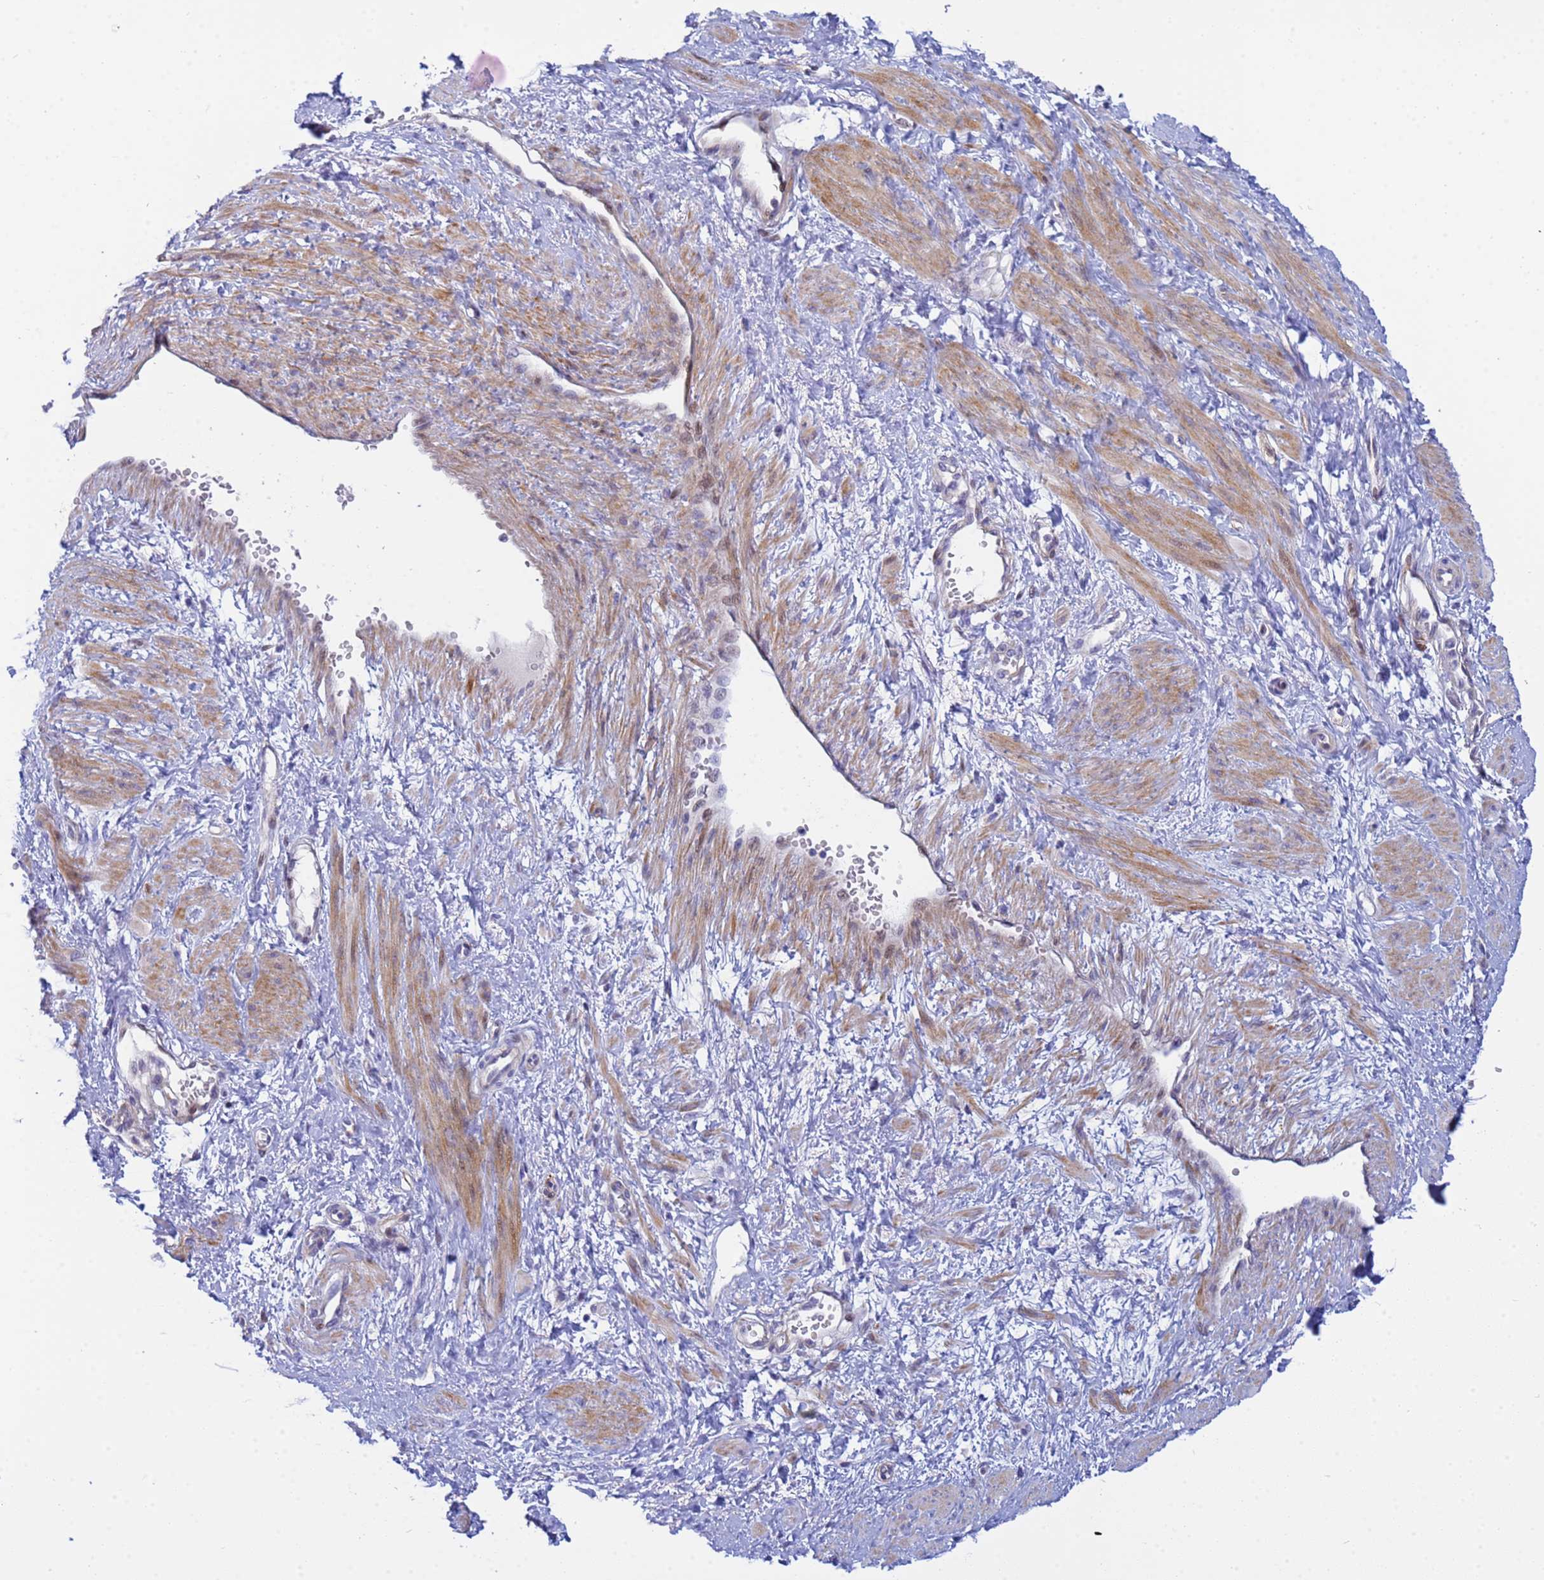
{"staining": {"intensity": "moderate", "quantity": "25%-75%", "location": "cytoplasmic/membranous"}, "tissue": "smooth muscle", "cell_type": "Smooth muscle cells", "image_type": "normal", "snomed": [{"axis": "morphology", "description": "Normal tissue, NOS"}, {"axis": "topography", "description": "Smooth muscle"}, {"axis": "topography", "description": "Uterus"}], "caption": "Moderate cytoplasmic/membranous protein staining is seen in approximately 25%-75% of smooth muscle cells in smooth muscle. The staining was performed using DAB to visualize the protein expression in brown, while the nuclei were stained in blue with hematoxylin (Magnification: 20x).", "gene": "PPP6R1", "patient": {"sex": "female", "age": 39}}